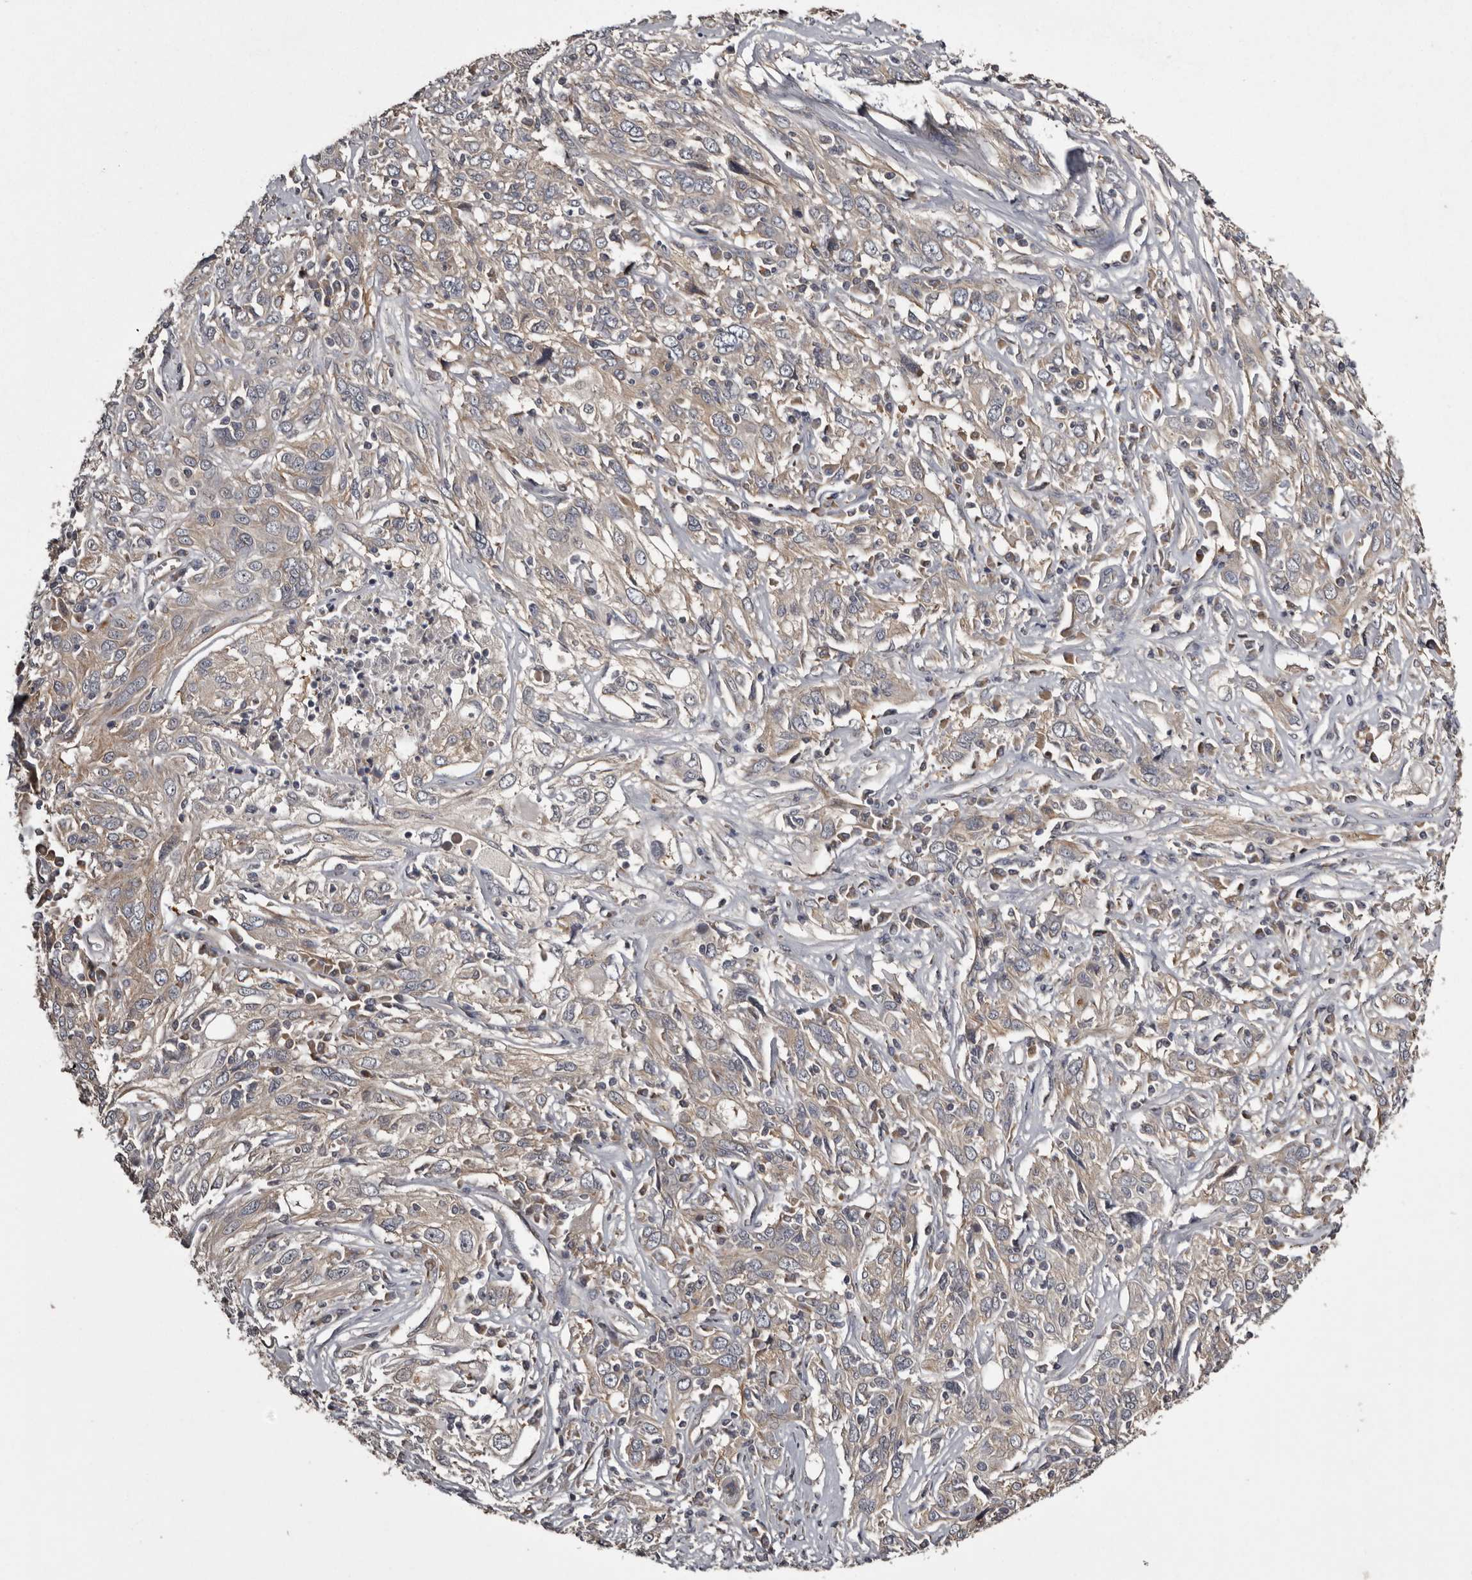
{"staining": {"intensity": "weak", "quantity": "25%-75%", "location": "cytoplasmic/membranous"}, "tissue": "cervical cancer", "cell_type": "Tumor cells", "image_type": "cancer", "snomed": [{"axis": "morphology", "description": "Squamous cell carcinoma, NOS"}, {"axis": "topography", "description": "Cervix"}], "caption": "About 25%-75% of tumor cells in cervical cancer exhibit weak cytoplasmic/membranous protein positivity as visualized by brown immunohistochemical staining.", "gene": "DARS1", "patient": {"sex": "female", "age": 46}}